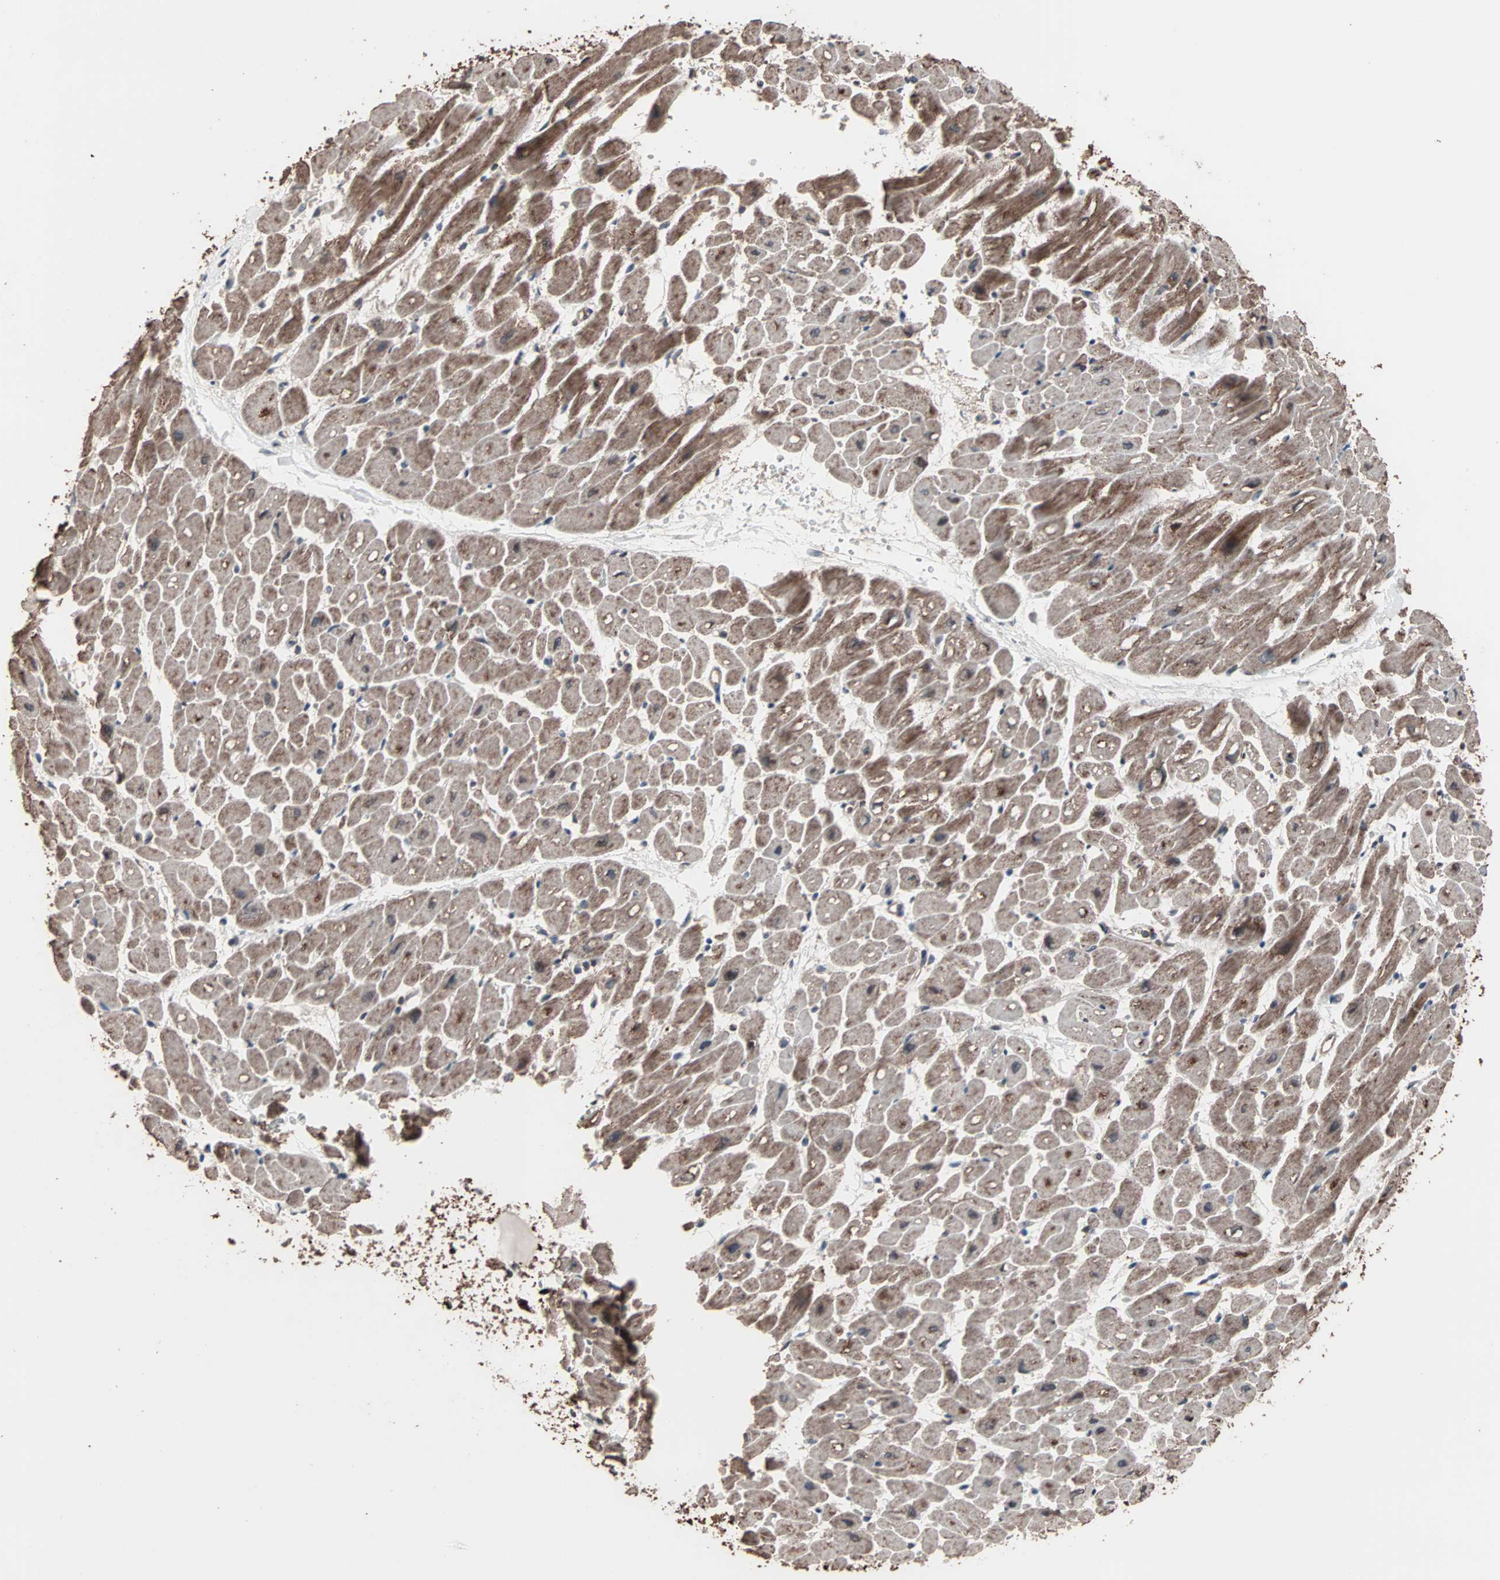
{"staining": {"intensity": "strong", "quantity": ">75%", "location": "cytoplasmic/membranous"}, "tissue": "heart muscle", "cell_type": "Cardiomyocytes", "image_type": "normal", "snomed": [{"axis": "morphology", "description": "Normal tissue, NOS"}, {"axis": "topography", "description": "Heart"}], "caption": "Heart muscle stained for a protein exhibits strong cytoplasmic/membranous positivity in cardiomyocytes. (DAB (3,3'-diaminobenzidine) IHC with brightfield microscopy, high magnification).", "gene": "MRPL2", "patient": {"sex": "male", "age": 45}}